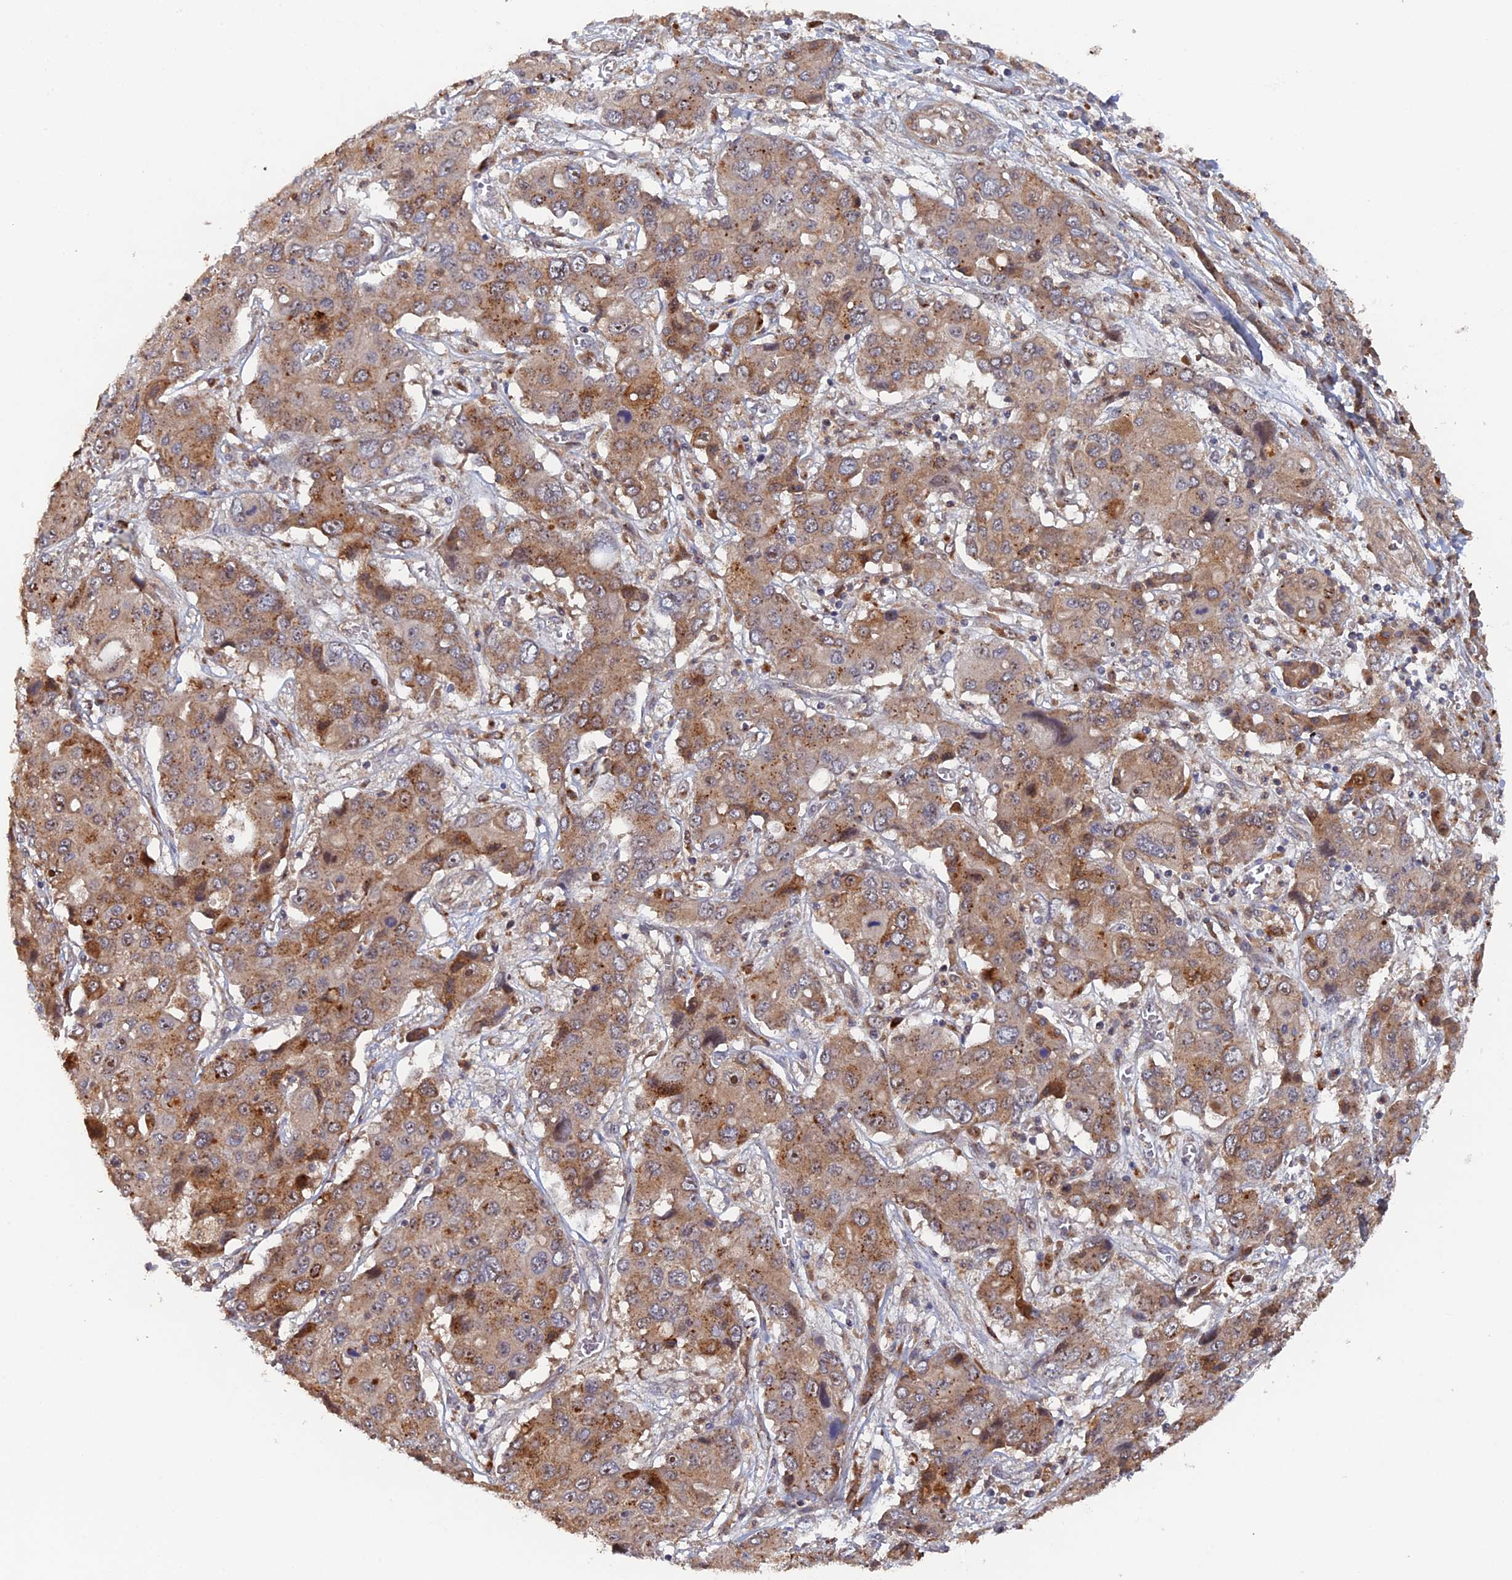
{"staining": {"intensity": "moderate", "quantity": ">75%", "location": "cytoplasmic/membranous,nuclear"}, "tissue": "liver cancer", "cell_type": "Tumor cells", "image_type": "cancer", "snomed": [{"axis": "morphology", "description": "Cholangiocarcinoma"}, {"axis": "topography", "description": "Liver"}], "caption": "Cholangiocarcinoma (liver) was stained to show a protein in brown. There is medium levels of moderate cytoplasmic/membranous and nuclear expression in approximately >75% of tumor cells.", "gene": "VPS37C", "patient": {"sex": "male", "age": 67}}